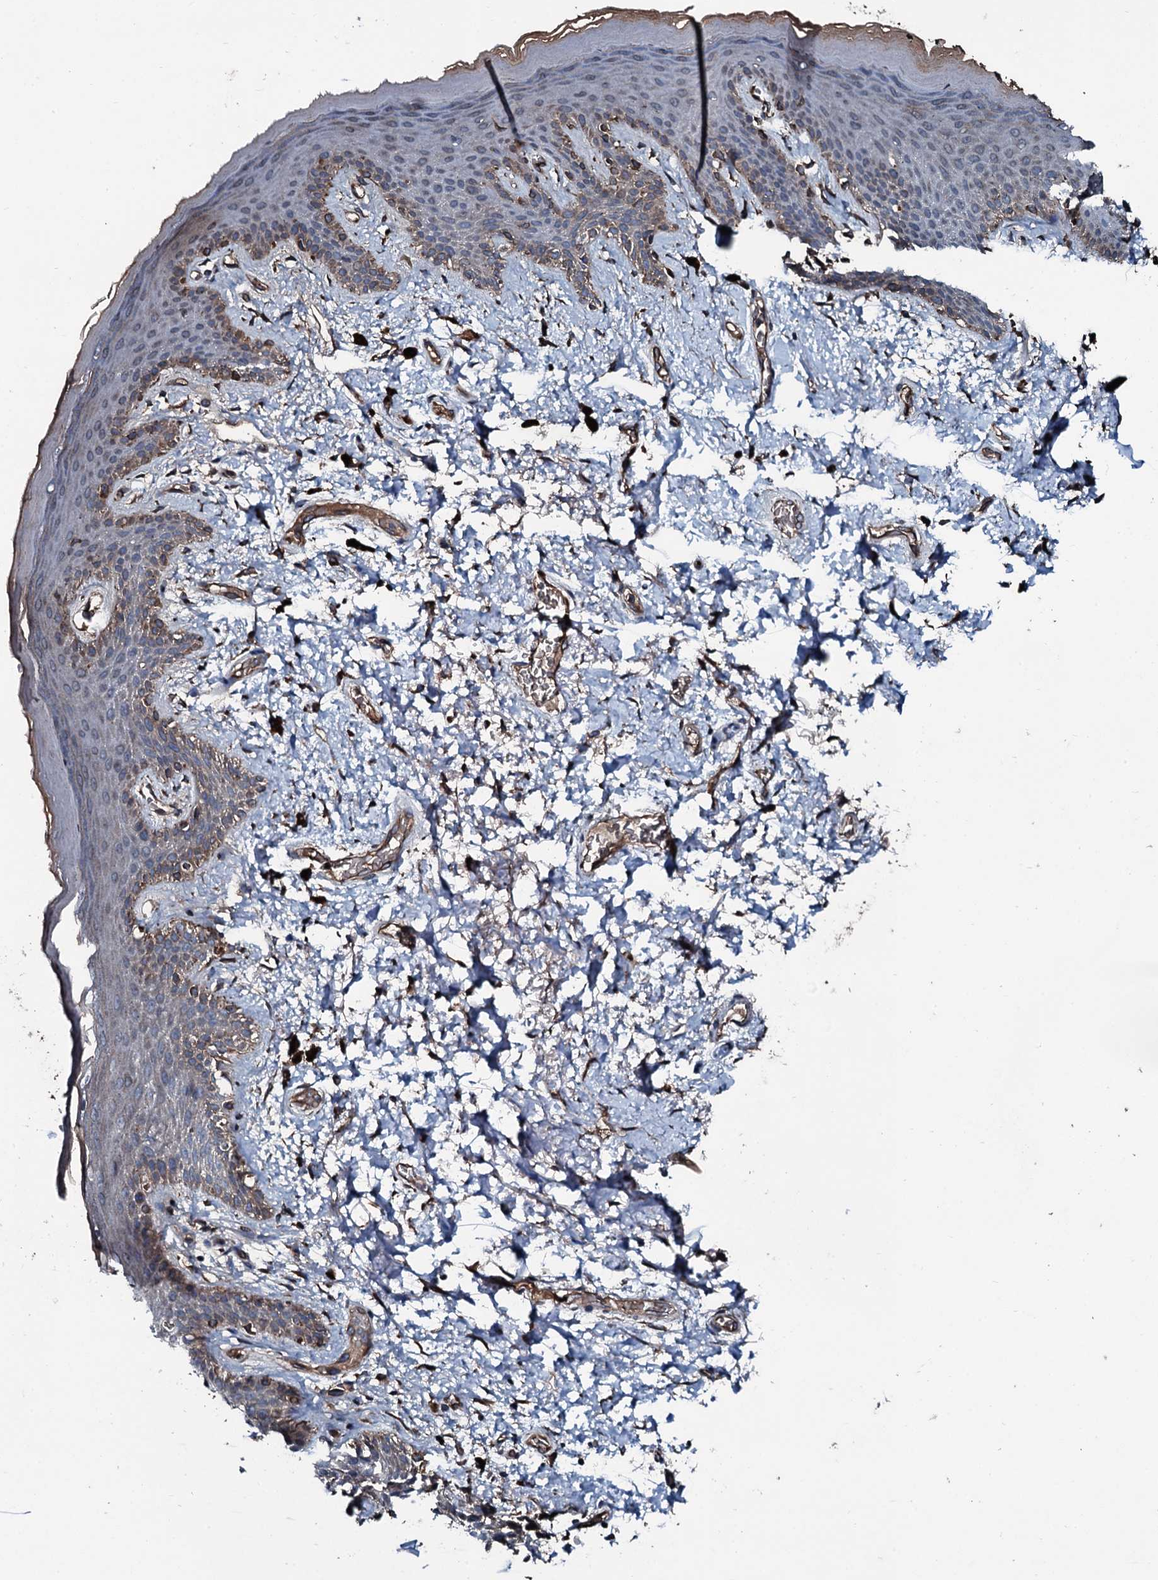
{"staining": {"intensity": "moderate", "quantity": "<25%", "location": "cytoplasmic/membranous"}, "tissue": "skin", "cell_type": "Epidermal cells", "image_type": "normal", "snomed": [{"axis": "morphology", "description": "Normal tissue, NOS"}, {"axis": "topography", "description": "Anal"}], "caption": "Skin stained with a brown dye reveals moderate cytoplasmic/membranous positive expression in approximately <25% of epidermal cells.", "gene": "AARS1", "patient": {"sex": "female", "age": 46}}